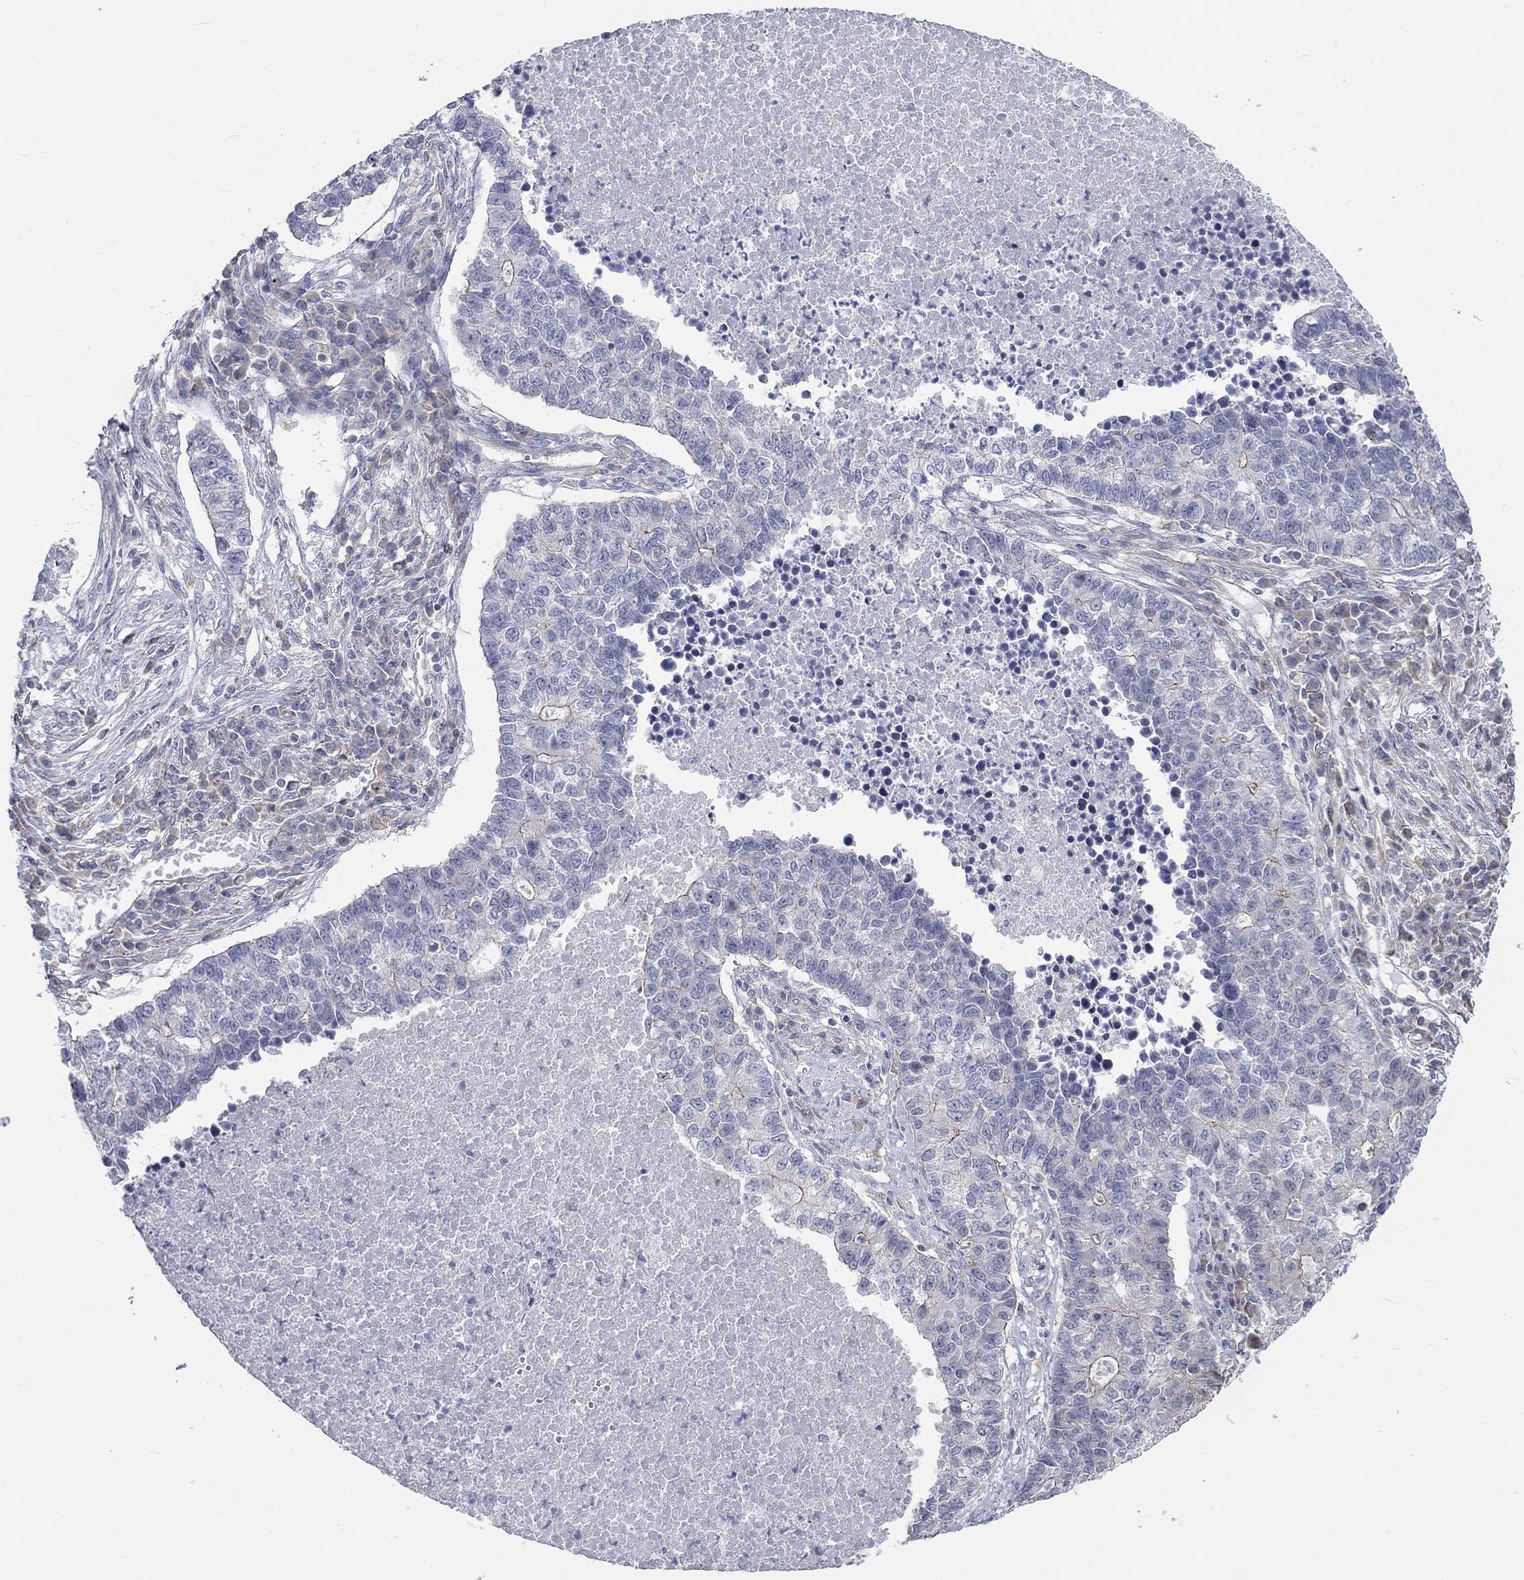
{"staining": {"intensity": "strong", "quantity": "<25%", "location": "cytoplasmic/membranous"}, "tissue": "lung cancer", "cell_type": "Tumor cells", "image_type": "cancer", "snomed": [{"axis": "morphology", "description": "Adenocarcinoma, NOS"}, {"axis": "topography", "description": "Lung"}], "caption": "Protein expression analysis of human adenocarcinoma (lung) reveals strong cytoplasmic/membranous staining in about <25% of tumor cells. (DAB (3,3'-diaminobenzidine) = brown stain, brightfield microscopy at high magnification).", "gene": "PCDHGA10", "patient": {"sex": "male", "age": 57}}